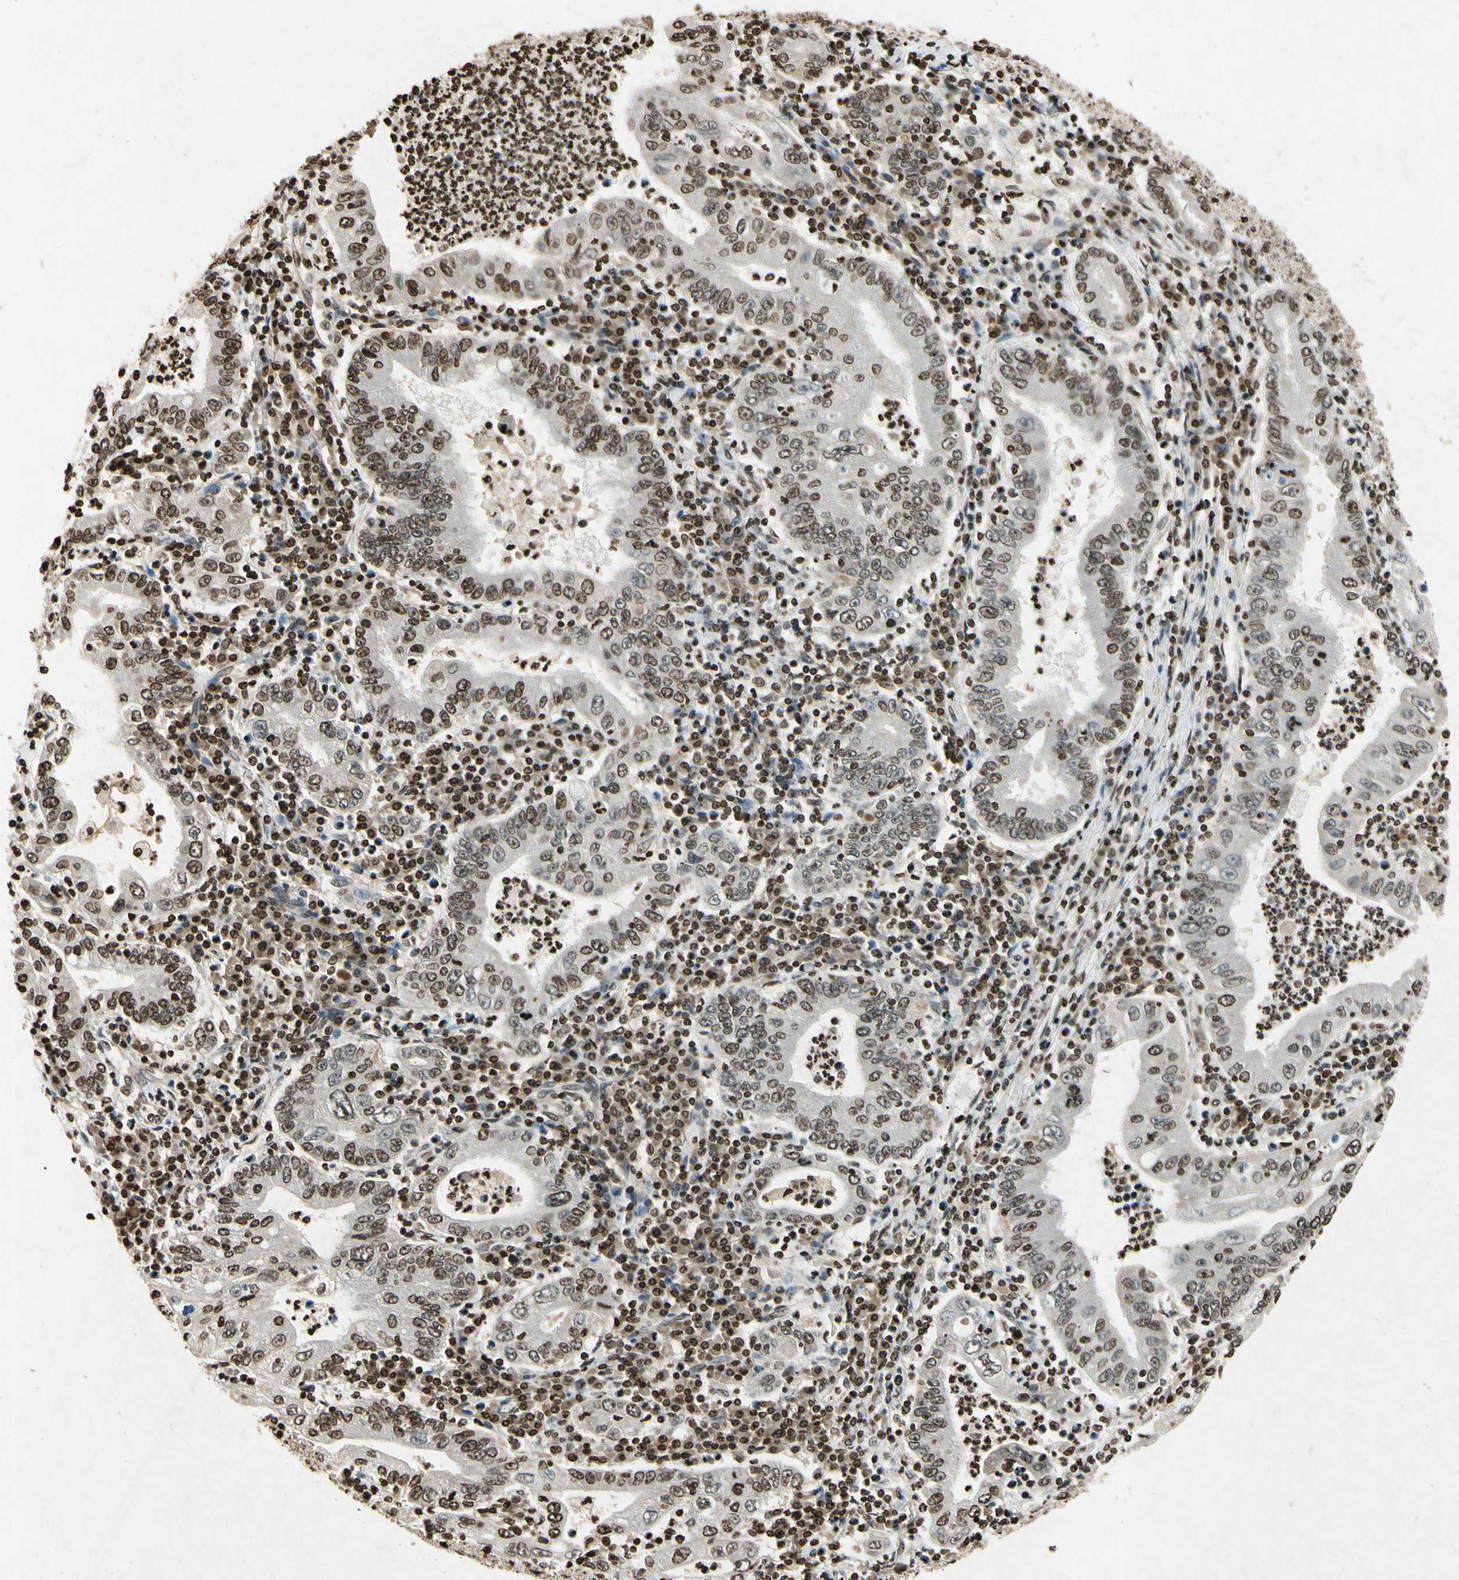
{"staining": {"intensity": "weak", "quantity": "25%-75%", "location": "nuclear"}, "tissue": "stomach cancer", "cell_type": "Tumor cells", "image_type": "cancer", "snomed": [{"axis": "morphology", "description": "Normal tissue, NOS"}, {"axis": "morphology", "description": "Adenocarcinoma, NOS"}, {"axis": "topography", "description": "Esophagus"}, {"axis": "topography", "description": "Stomach, upper"}, {"axis": "topography", "description": "Peripheral nerve tissue"}], "caption": "The immunohistochemical stain labels weak nuclear expression in tumor cells of stomach adenocarcinoma tissue. The staining was performed using DAB, with brown indicating positive protein expression. Nuclei are stained blue with hematoxylin.", "gene": "HOXB3", "patient": {"sex": "male", "age": 62}}